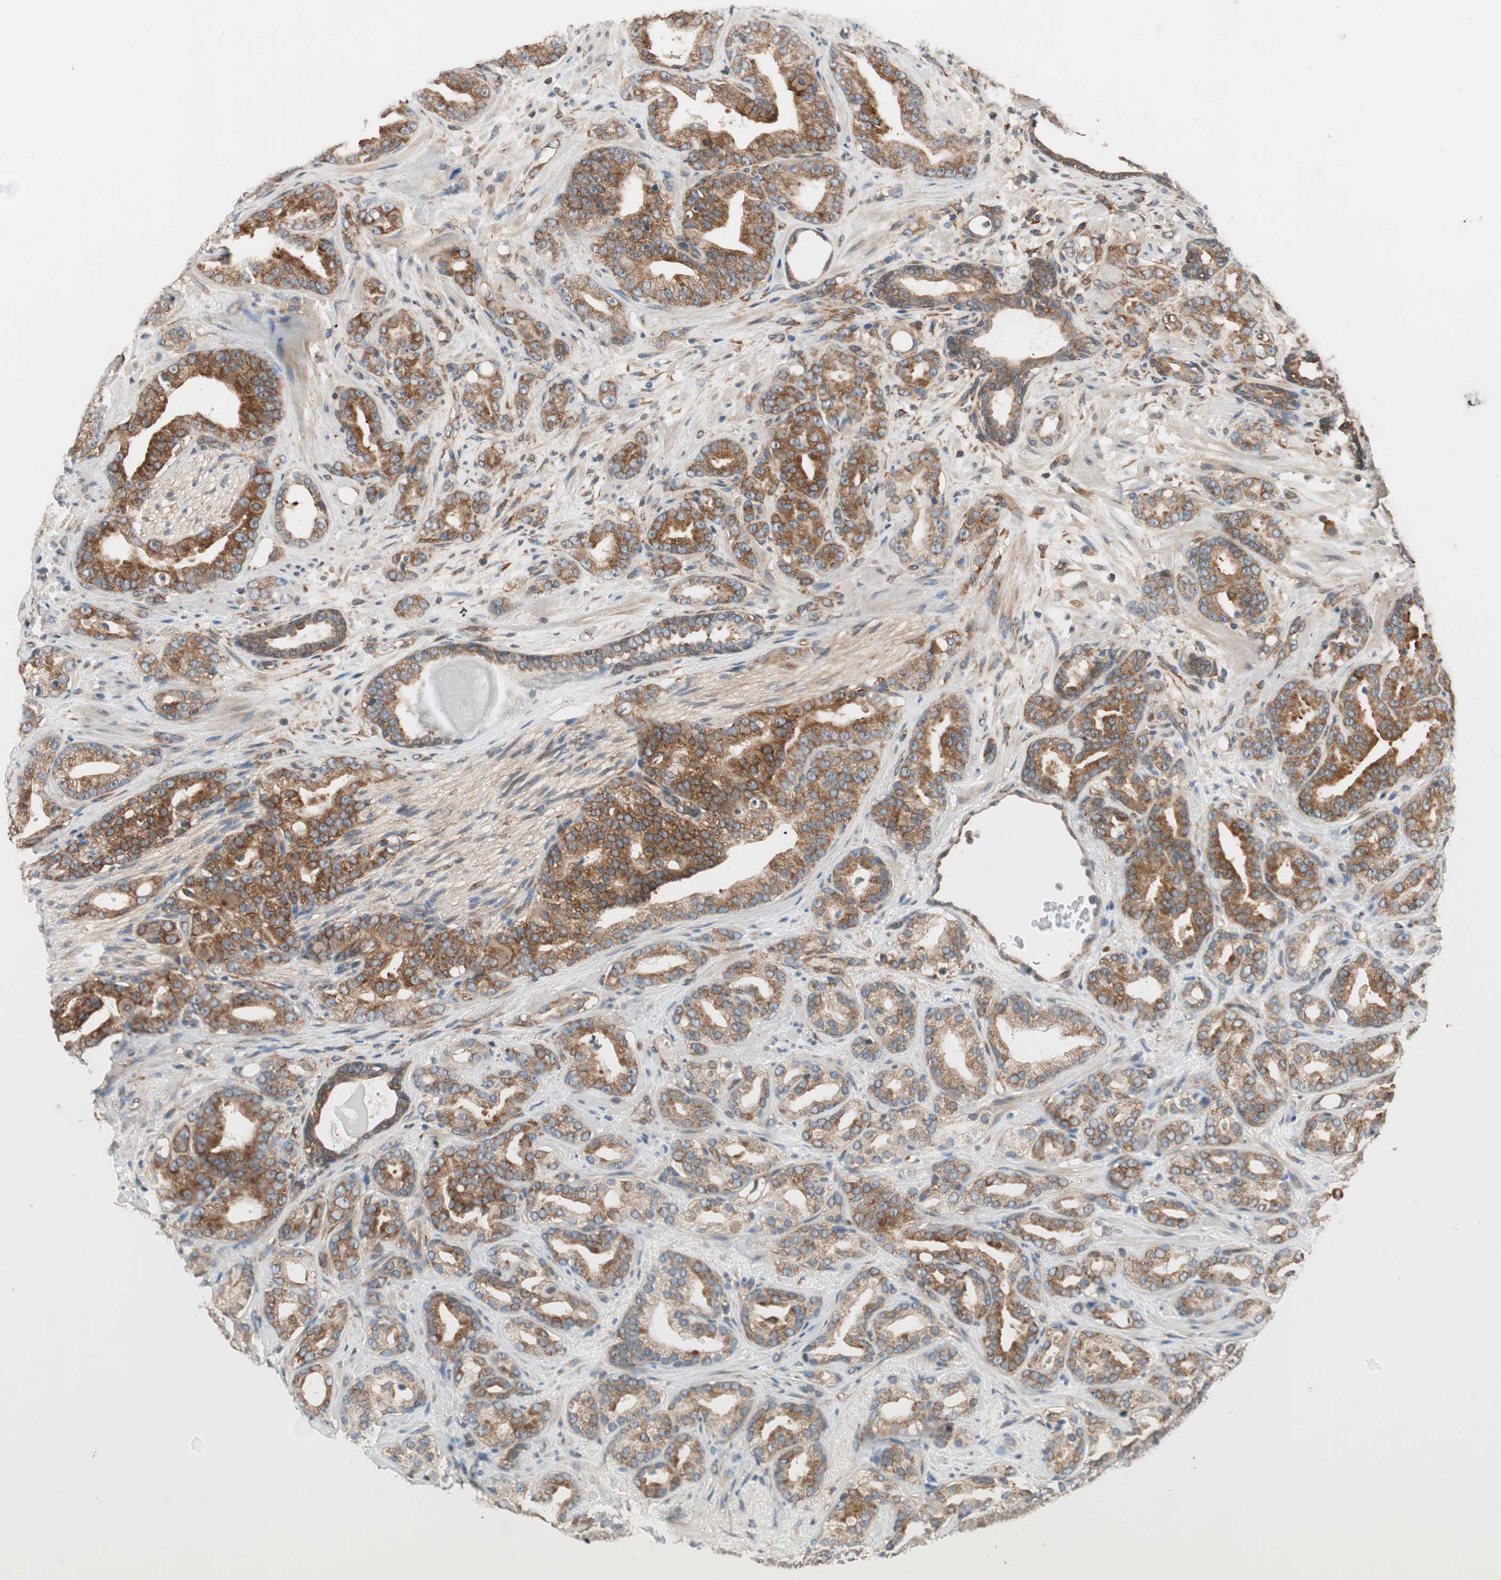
{"staining": {"intensity": "moderate", "quantity": ">75%", "location": "cytoplasmic/membranous"}, "tissue": "prostate cancer", "cell_type": "Tumor cells", "image_type": "cancer", "snomed": [{"axis": "morphology", "description": "Adenocarcinoma, Low grade"}, {"axis": "topography", "description": "Prostate"}], "caption": "IHC image of neoplastic tissue: prostate cancer (adenocarcinoma (low-grade)) stained using immunohistochemistry (IHC) exhibits medium levels of moderate protein expression localized specifically in the cytoplasmic/membranous of tumor cells, appearing as a cytoplasmic/membranous brown color.", "gene": "WASL", "patient": {"sex": "male", "age": 63}}